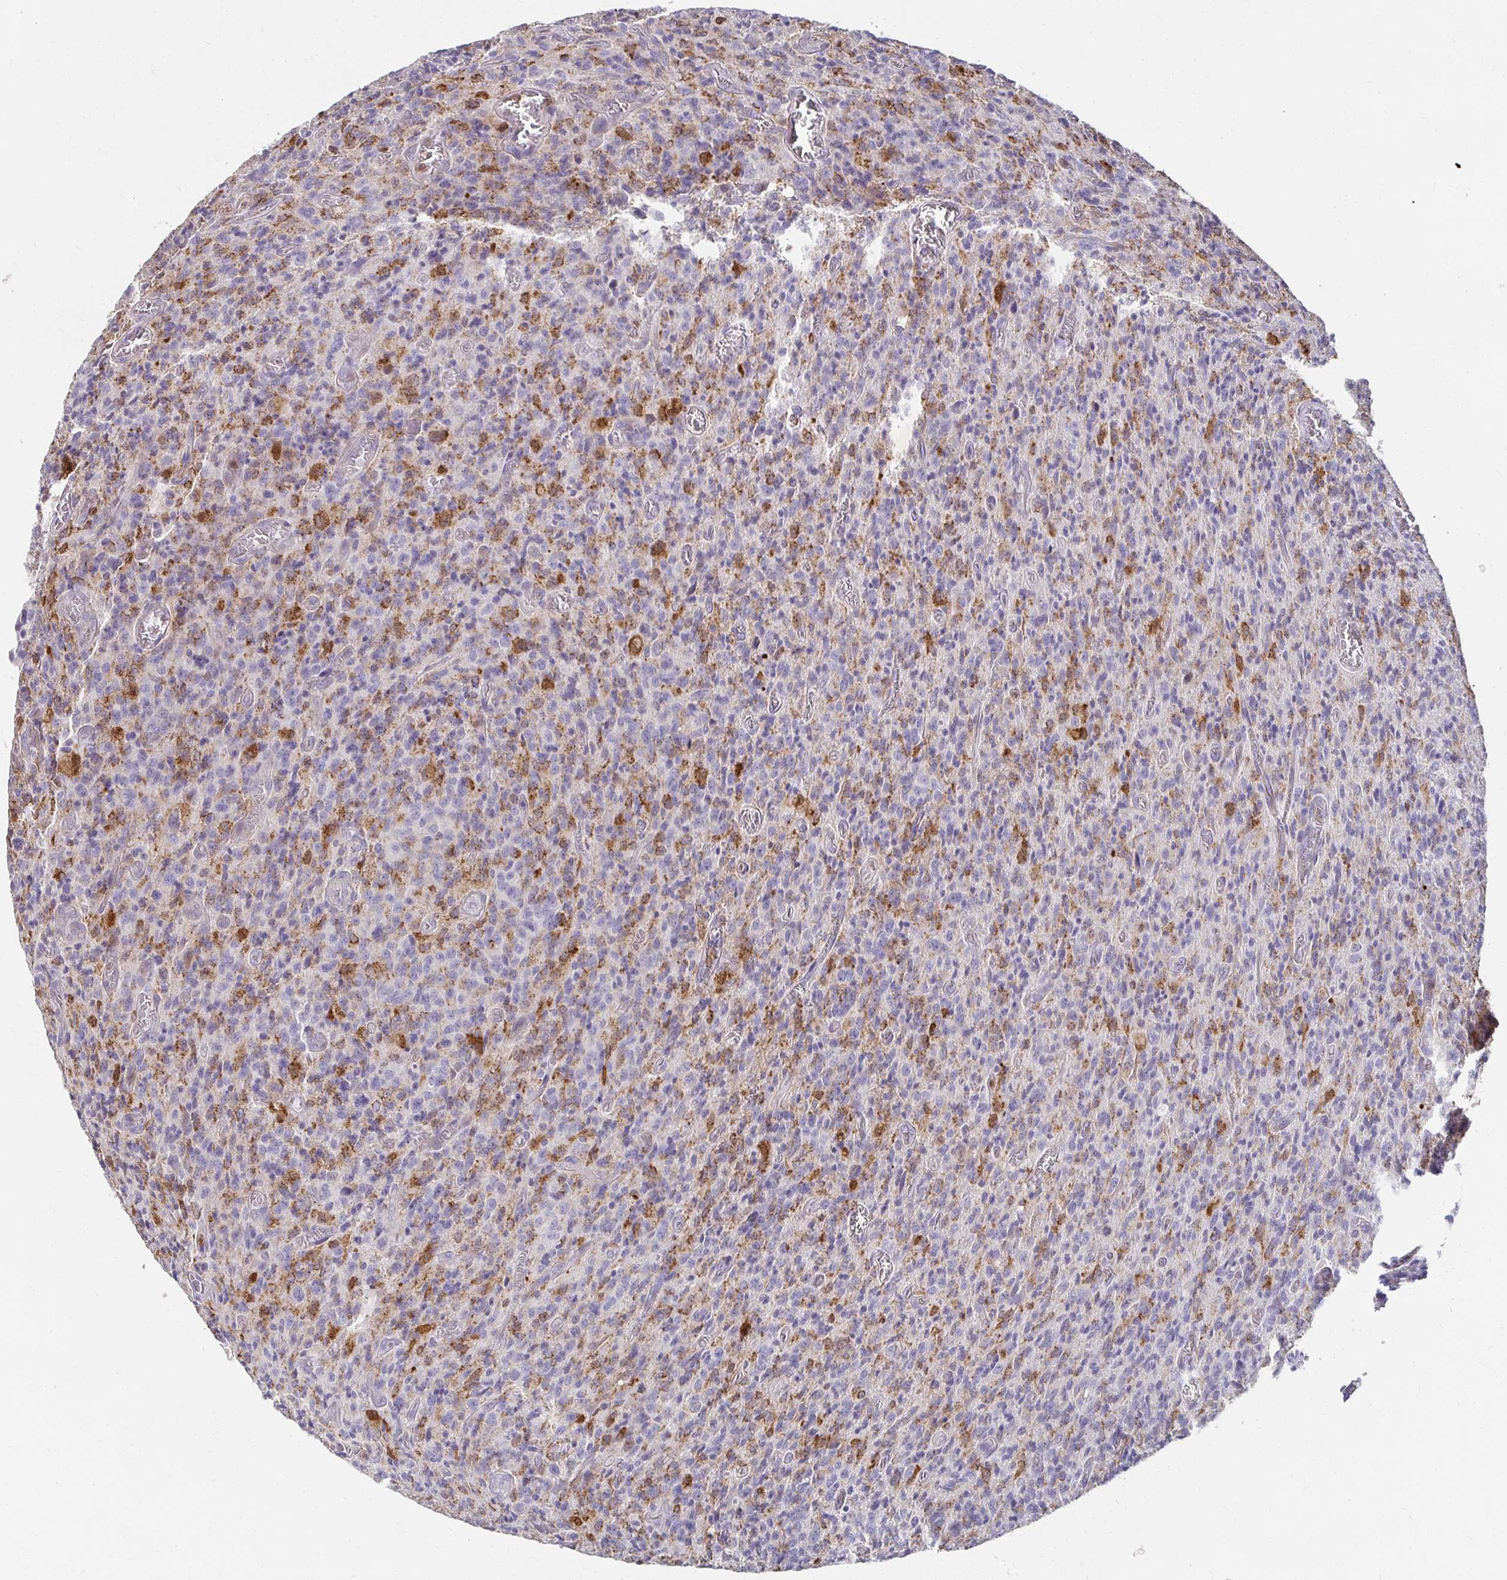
{"staining": {"intensity": "moderate", "quantity": "<25%", "location": "cytoplasmic/membranous"}, "tissue": "glioma", "cell_type": "Tumor cells", "image_type": "cancer", "snomed": [{"axis": "morphology", "description": "Glioma, malignant, High grade"}, {"axis": "topography", "description": "Brain"}], "caption": "This photomicrograph demonstrates malignant glioma (high-grade) stained with immunohistochemistry (IHC) to label a protein in brown. The cytoplasmic/membranous of tumor cells show moderate positivity for the protein. Nuclei are counter-stained blue.", "gene": "GK2", "patient": {"sex": "male", "age": 76}}